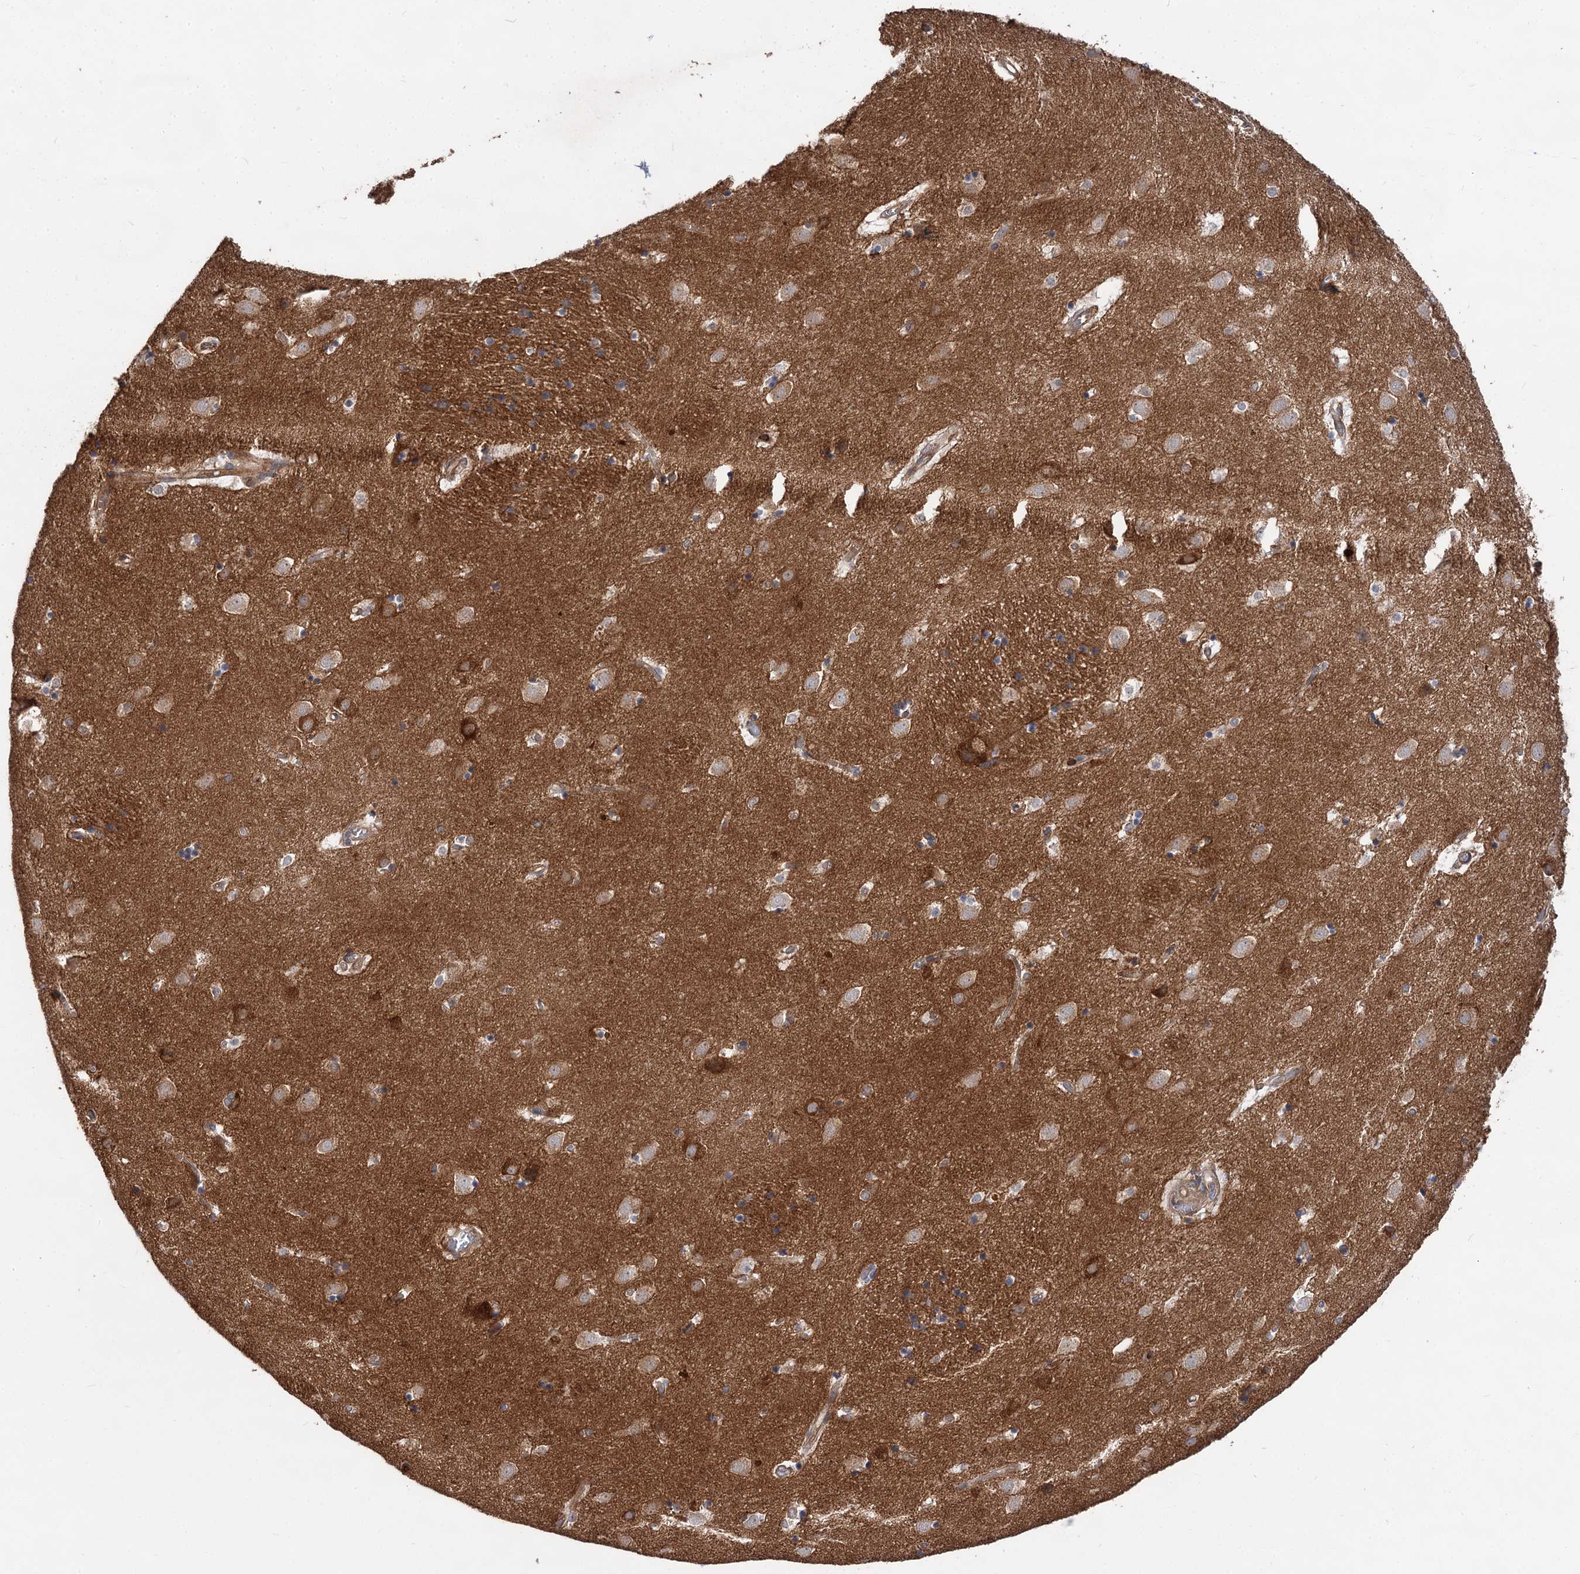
{"staining": {"intensity": "moderate", "quantity": "<25%", "location": "cytoplasmic/membranous"}, "tissue": "caudate", "cell_type": "Glial cells", "image_type": "normal", "snomed": [{"axis": "morphology", "description": "Normal tissue, NOS"}, {"axis": "topography", "description": "Lateral ventricle wall"}], "caption": "IHC staining of normal caudate, which shows low levels of moderate cytoplasmic/membranous positivity in about <25% of glial cells indicating moderate cytoplasmic/membranous protein positivity. The staining was performed using DAB (3,3'-diaminobenzidine) (brown) for protein detection and nuclei were counterstained in hematoxylin (blue).", "gene": "PACS1", "patient": {"sex": "male", "age": 70}}